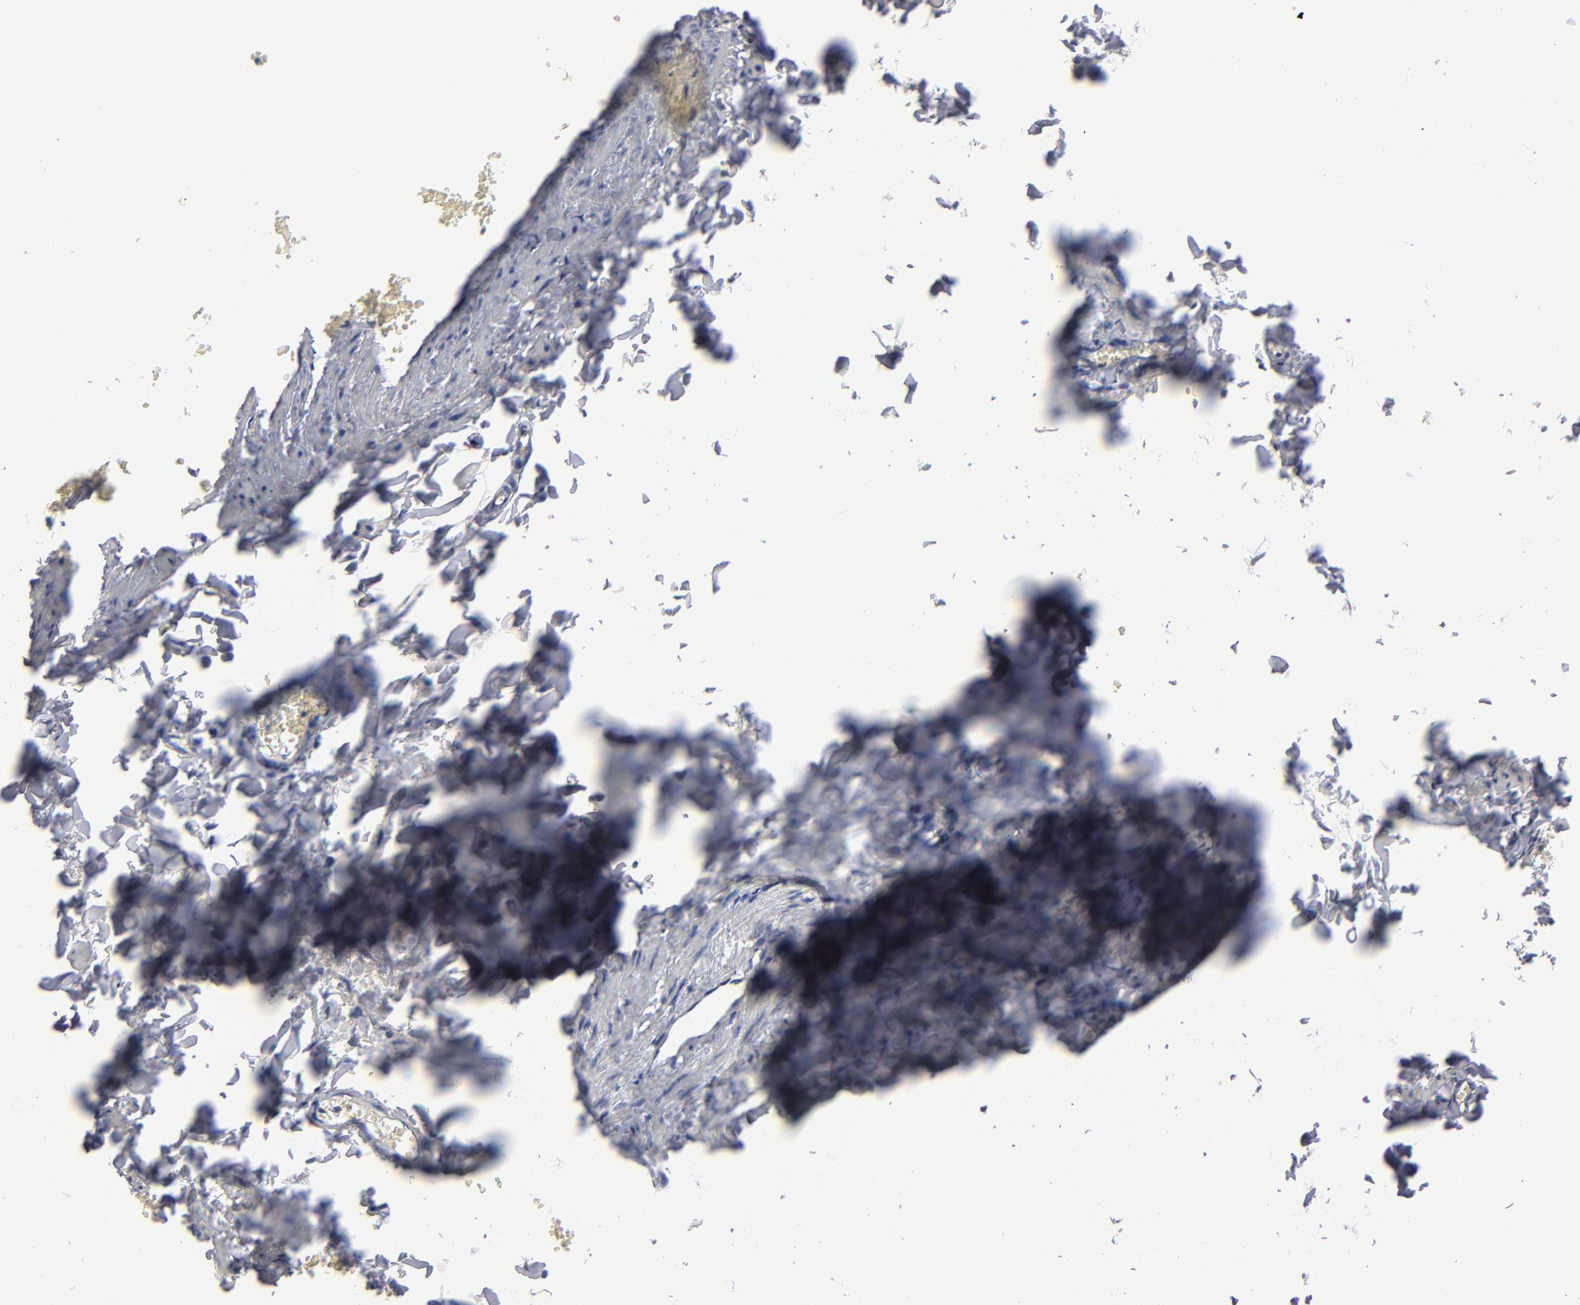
{"staining": {"intensity": "negative", "quantity": "none", "location": "none"}, "tissue": "adipose tissue", "cell_type": "Adipocytes", "image_type": "normal", "snomed": [{"axis": "morphology", "description": "Normal tissue, NOS"}, {"axis": "topography", "description": "Vascular tissue"}], "caption": "Immunohistochemical staining of benign human adipose tissue shows no significant staining in adipocytes. (DAB (3,3'-diaminobenzidine) immunohistochemistry, high magnification).", "gene": "CEP97", "patient": {"sex": "male", "age": 41}}